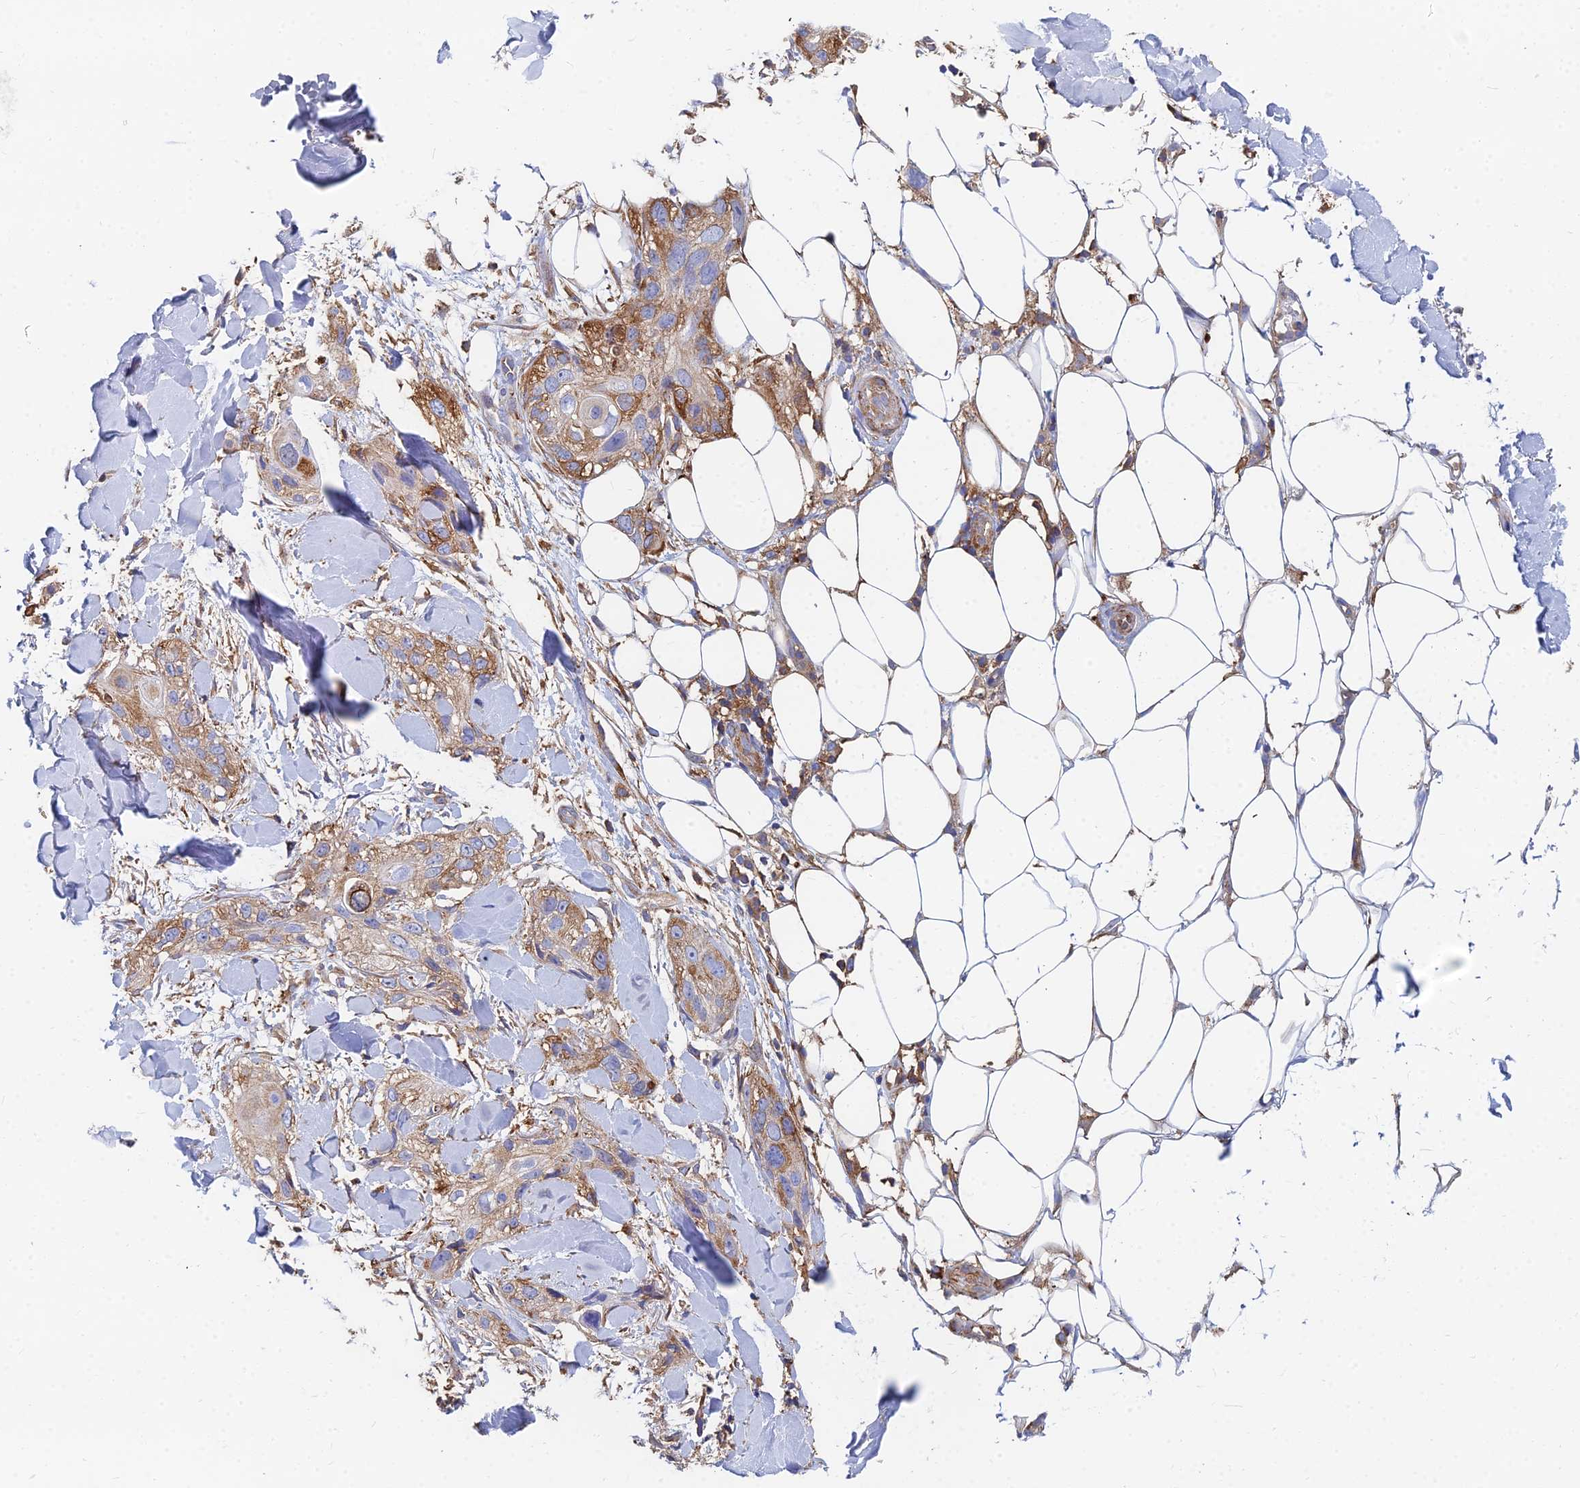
{"staining": {"intensity": "moderate", "quantity": "25%-75%", "location": "cytoplasmic/membranous"}, "tissue": "skin cancer", "cell_type": "Tumor cells", "image_type": "cancer", "snomed": [{"axis": "morphology", "description": "Normal tissue, NOS"}, {"axis": "morphology", "description": "Squamous cell carcinoma, NOS"}, {"axis": "topography", "description": "Skin"}], "caption": "An immunohistochemistry micrograph of neoplastic tissue is shown. Protein staining in brown highlights moderate cytoplasmic/membranous positivity in skin cancer (squamous cell carcinoma) within tumor cells. Nuclei are stained in blue.", "gene": "GPR42", "patient": {"sex": "male", "age": 72}}